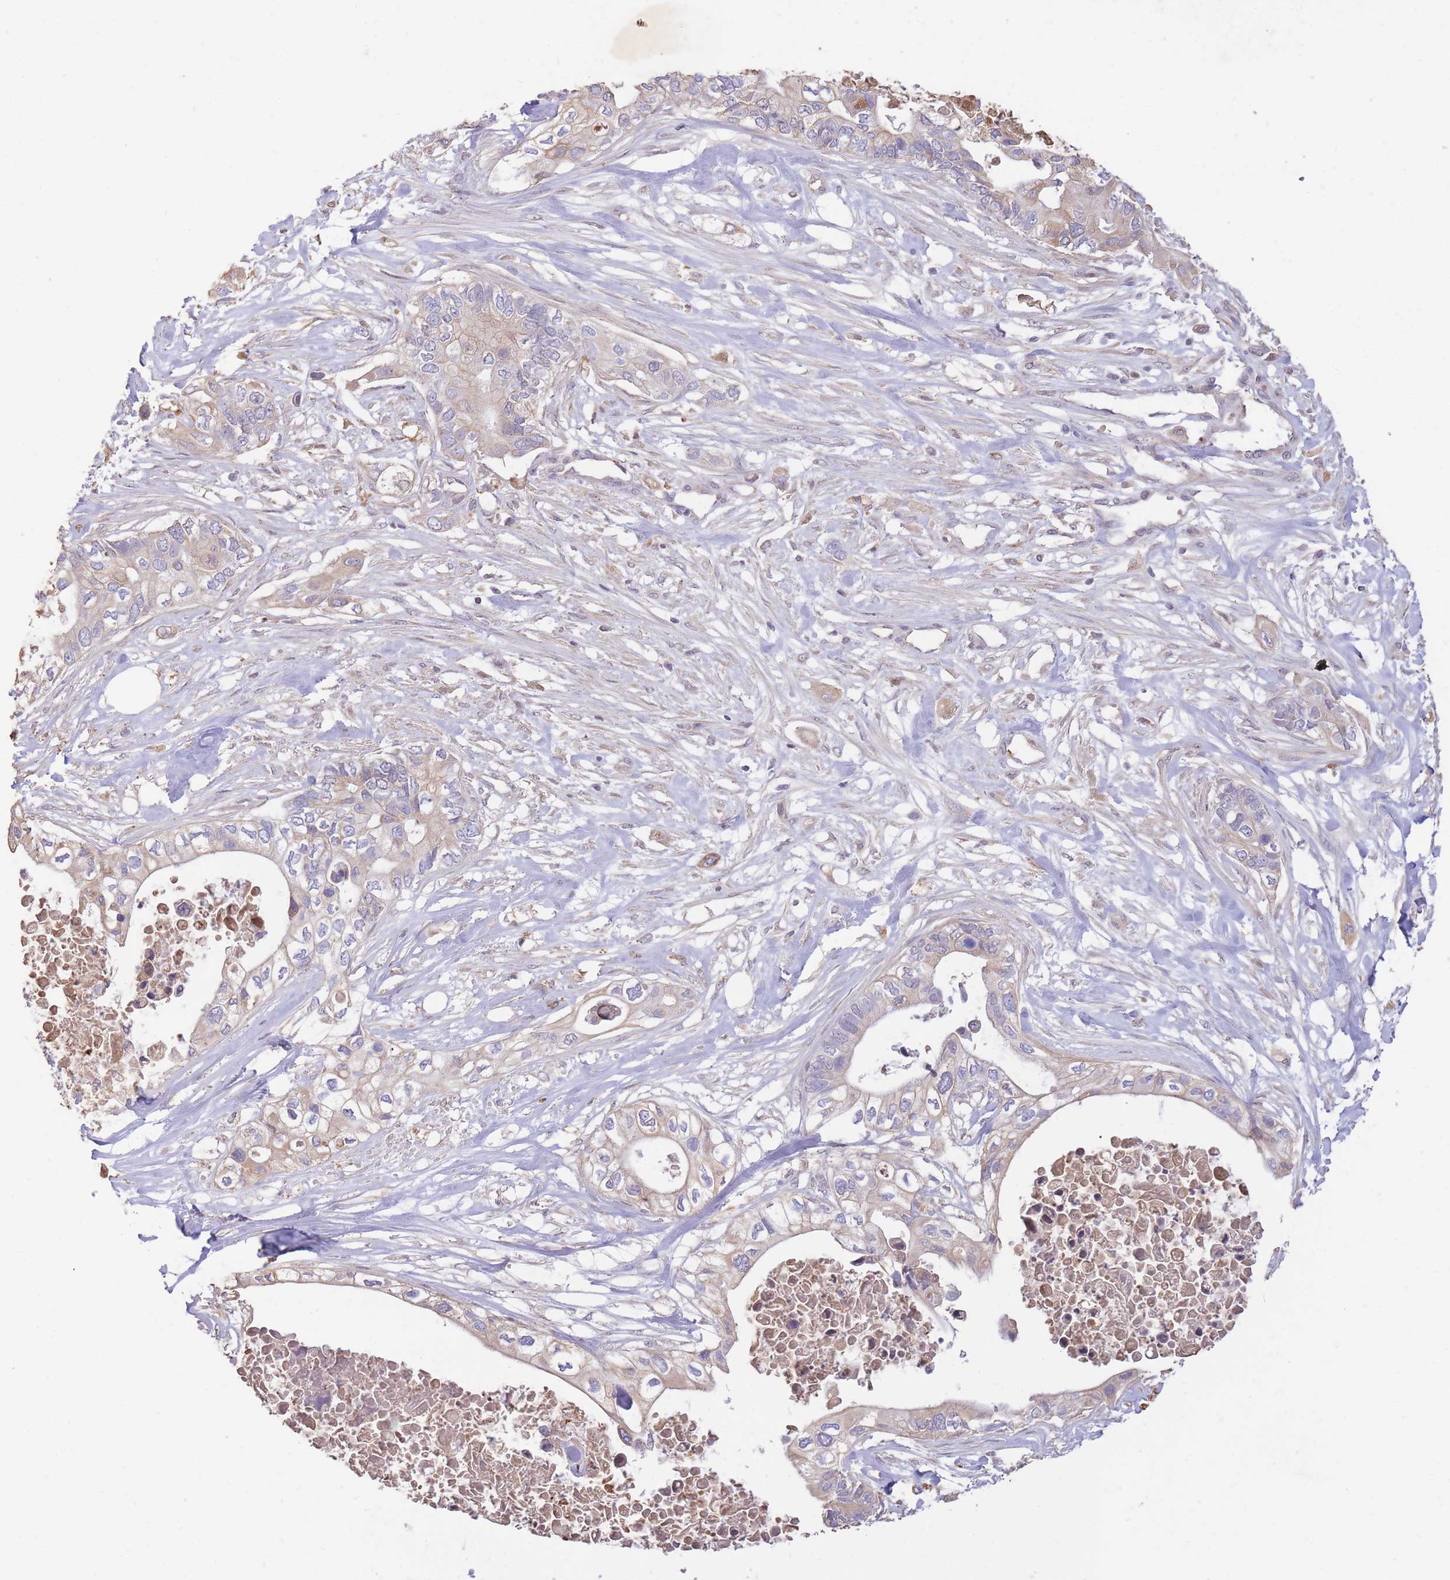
{"staining": {"intensity": "weak", "quantity": "<25%", "location": "cytoplasmic/membranous"}, "tissue": "pancreatic cancer", "cell_type": "Tumor cells", "image_type": "cancer", "snomed": [{"axis": "morphology", "description": "Adenocarcinoma, NOS"}, {"axis": "topography", "description": "Pancreas"}], "caption": "This is a image of immunohistochemistry staining of pancreatic cancer, which shows no staining in tumor cells.", "gene": "RGS14", "patient": {"sex": "female", "age": 63}}